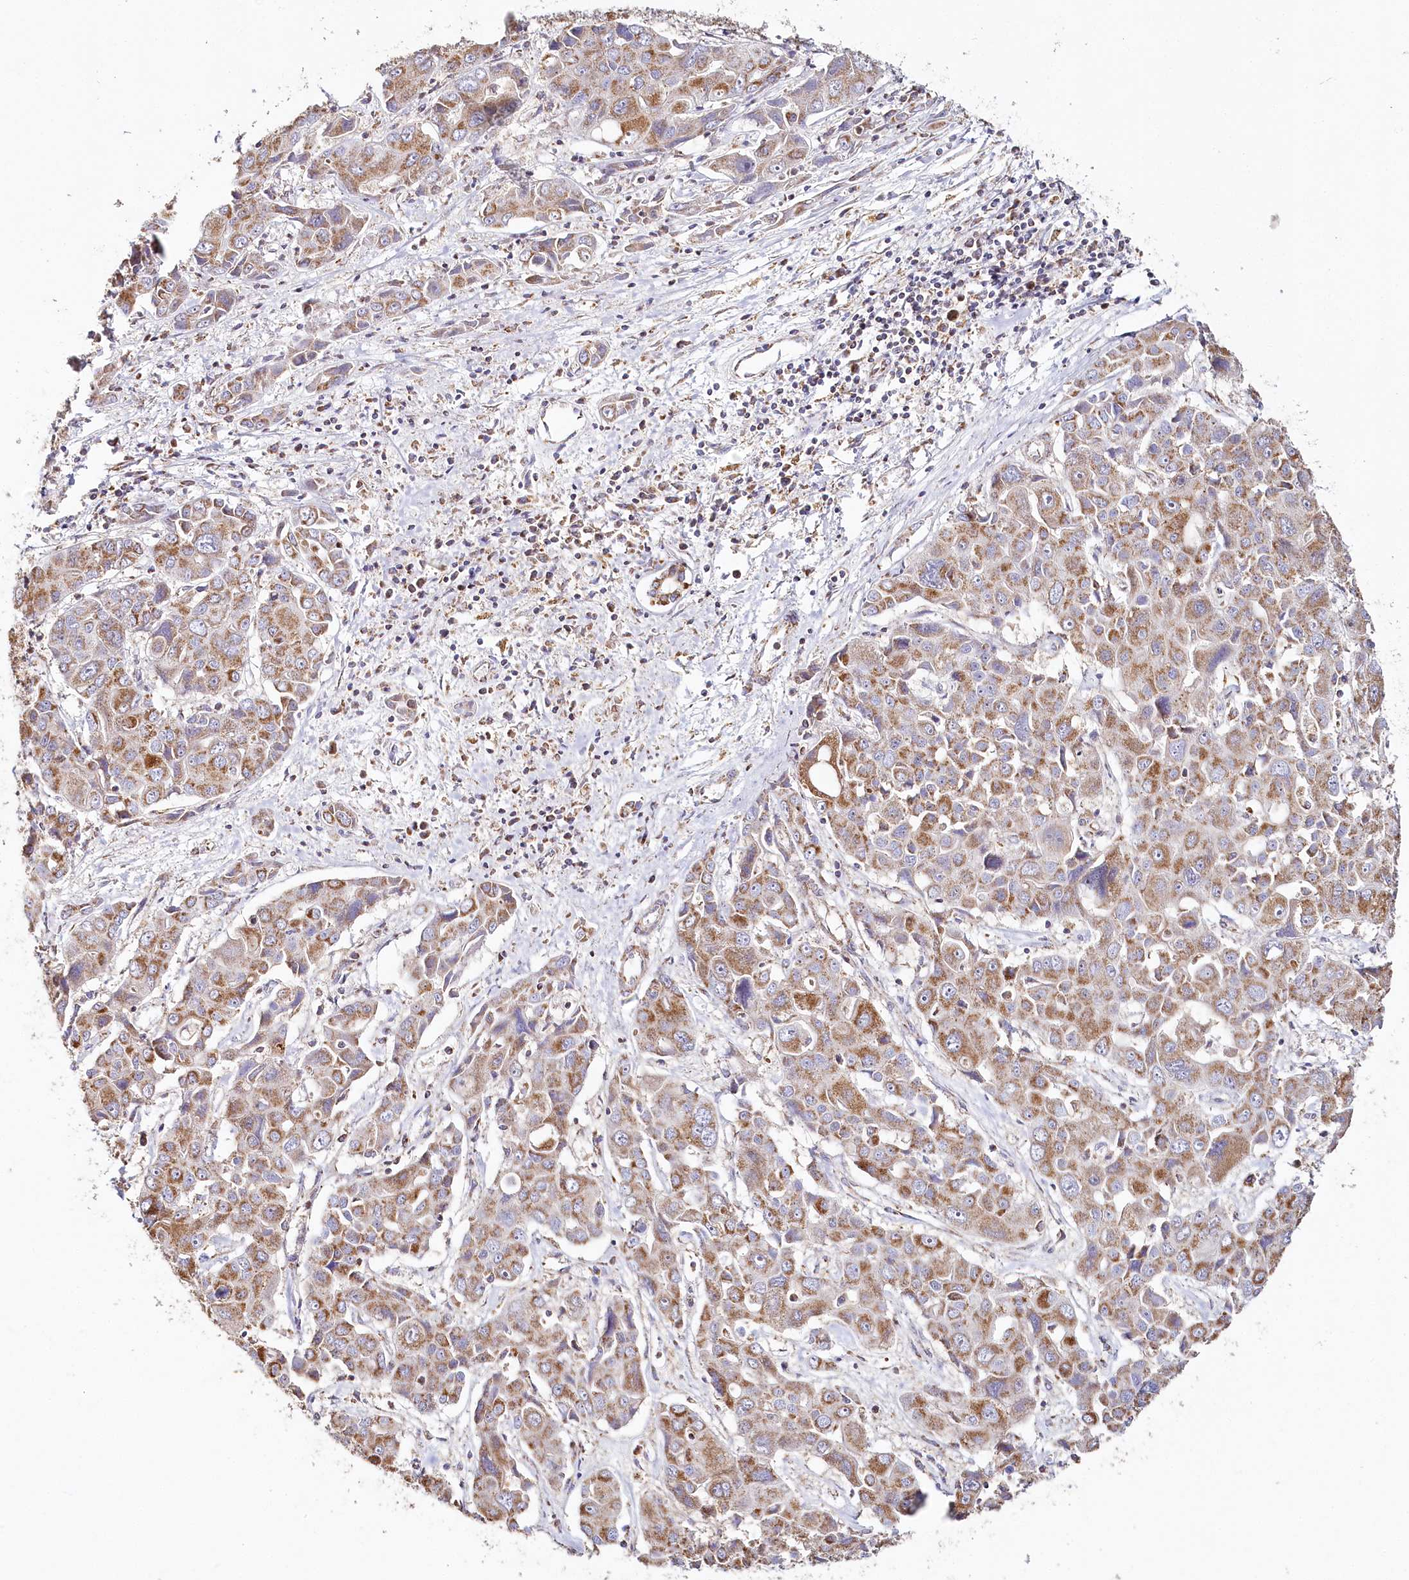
{"staining": {"intensity": "moderate", "quantity": ">75%", "location": "cytoplasmic/membranous"}, "tissue": "liver cancer", "cell_type": "Tumor cells", "image_type": "cancer", "snomed": [{"axis": "morphology", "description": "Cholangiocarcinoma"}, {"axis": "topography", "description": "Liver"}], "caption": "Protein analysis of cholangiocarcinoma (liver) tissue exhibits moderate cytoplasmic/membranous staining in approximately >75% of tumor cells.", "gene": "MMP25", "patient": {"sex": "male", "age": 67}}